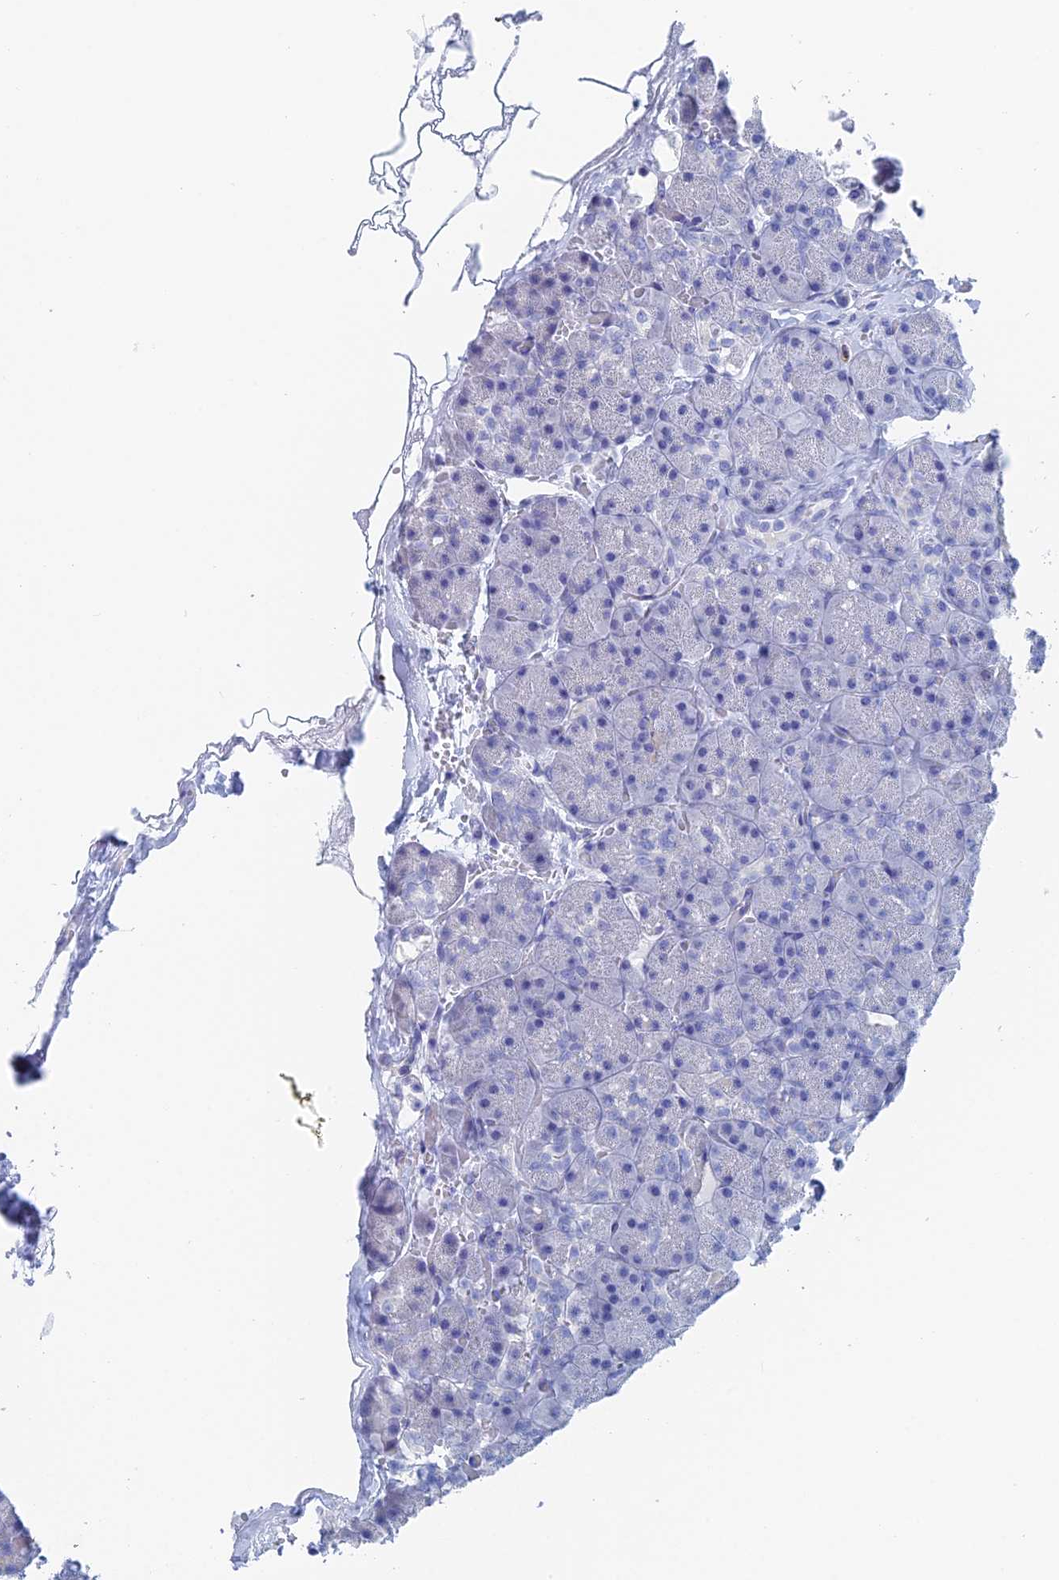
{"staining": {"intensity": "negative", "quantity": "none", "location": "none"}, "tissue": "pancreas", "cell_type": "Exocrine glandular cells", "image_type": "normal", "snomed": [{"axis": "morphology", "description": "Normal tissue, NOS"}, {"axis": "topography", "description": "Pancreas"}], "caption": "DAB (3,3'-diaminobenzidine) immunohistochemical staining of normal pancreas reveals no significant expression in exocrine glandular cells.", "gene": "KCNK18", "patient": {"sex": "male", "age": 36}}